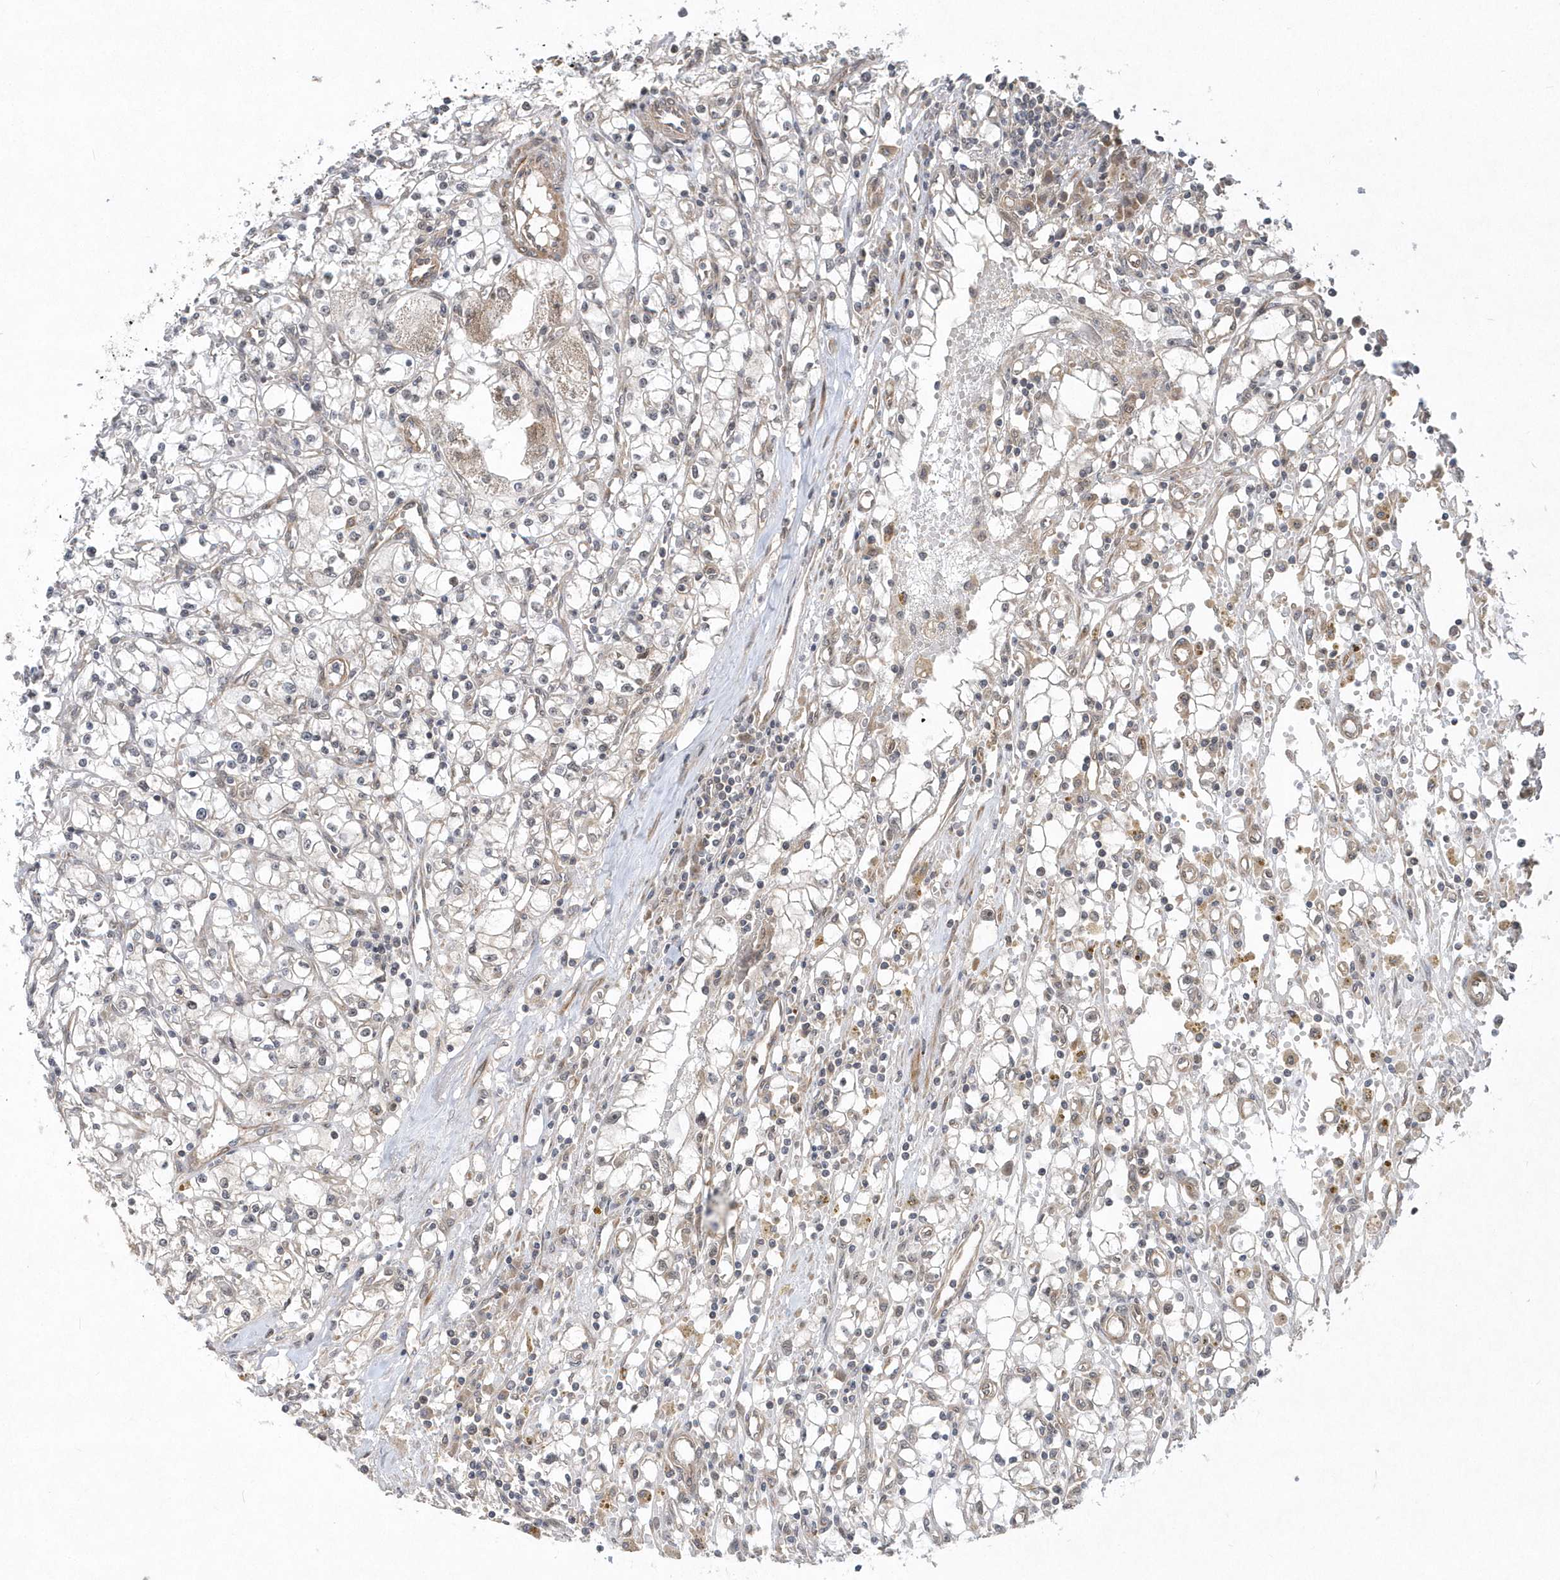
{"staining": {"intensity": "negative", "quantity": "none", "location": "none"}, "tissue": "renal cancer", "cell_type": "Tumor cells", "image_type": "cancer", "snomed": [{"axis": "morphology", "description": "Adenocarcinoma, NOS"}, {"axis": "topography", "description": "Kidney"}], "caption": "Renal cancer (adenocarcinoma) was stained to show a protein in brown. There is no significant expression in tumor cells. The staining is performed using DAB (3,3'-diaminobenzidine) brown chromogen with nuclei counter-stained in using hematoxylin.", "gene": "MXI1", "patient": {"sex": "male", "age": 56}}